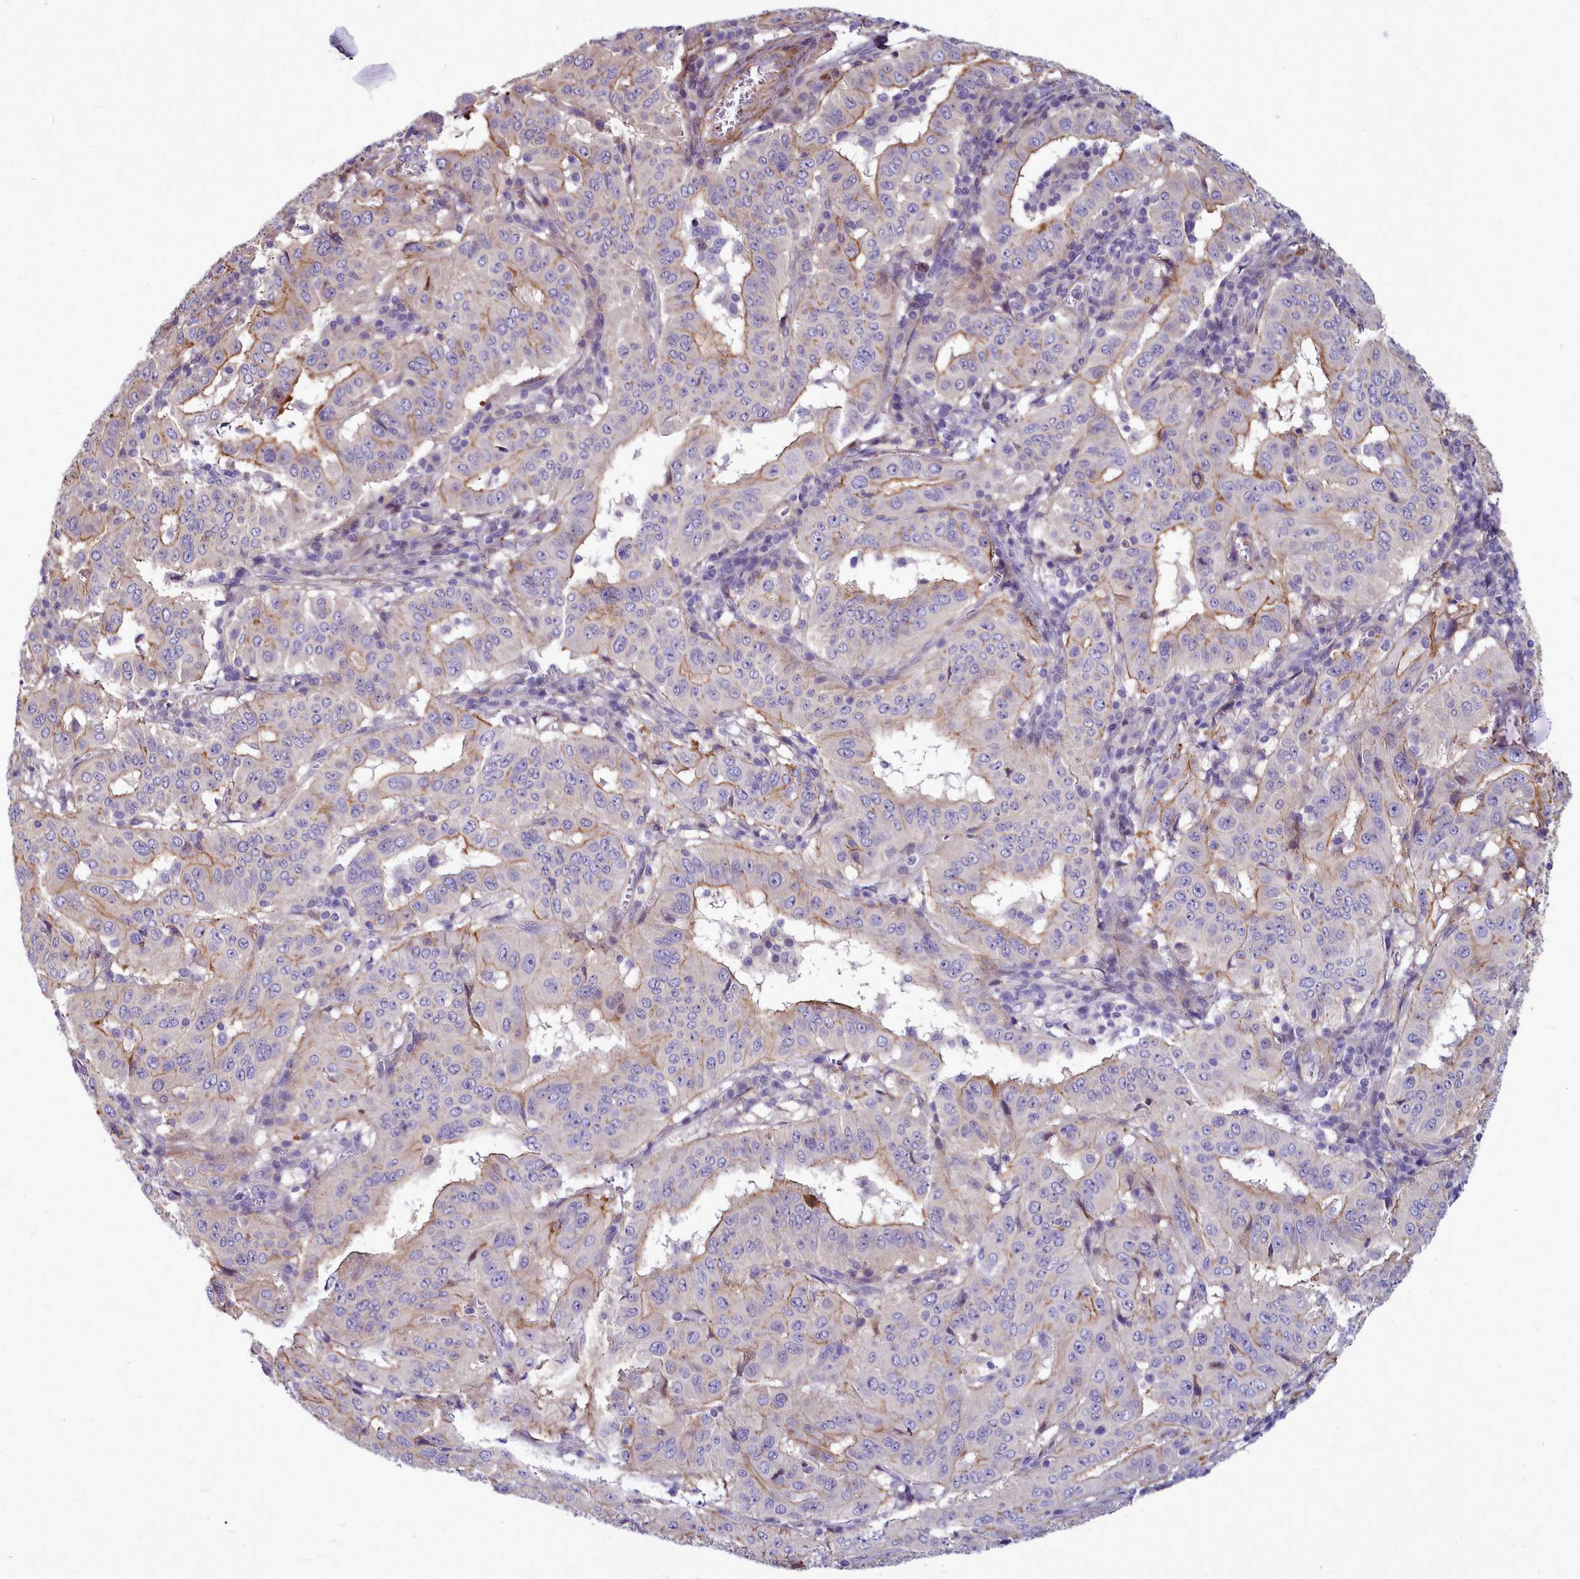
{"staining": {"intensity": "weak", "quantity": "<25%", "location": "cytoplasmic/membranous"}, "tissue": "pancreatic cancer", "cell_type": "Tumor cells", "image_type": "cancer", "snomed": [{"axis": "morphology", "description": "Adenocarcinoma, NOS"}, {"axis": "topography", "description": "Pancreas"}], "caption": "IHC photomicrograph of neoplastic tissue: human pancreatic cancer (adenocarcinoma) stained with DAB (3,3'-diaminobenzidine) demonstrates no significant protein staining in tumor cells.", "gene": "TTC5", "patient": {"sex": "male", "age": 63}}